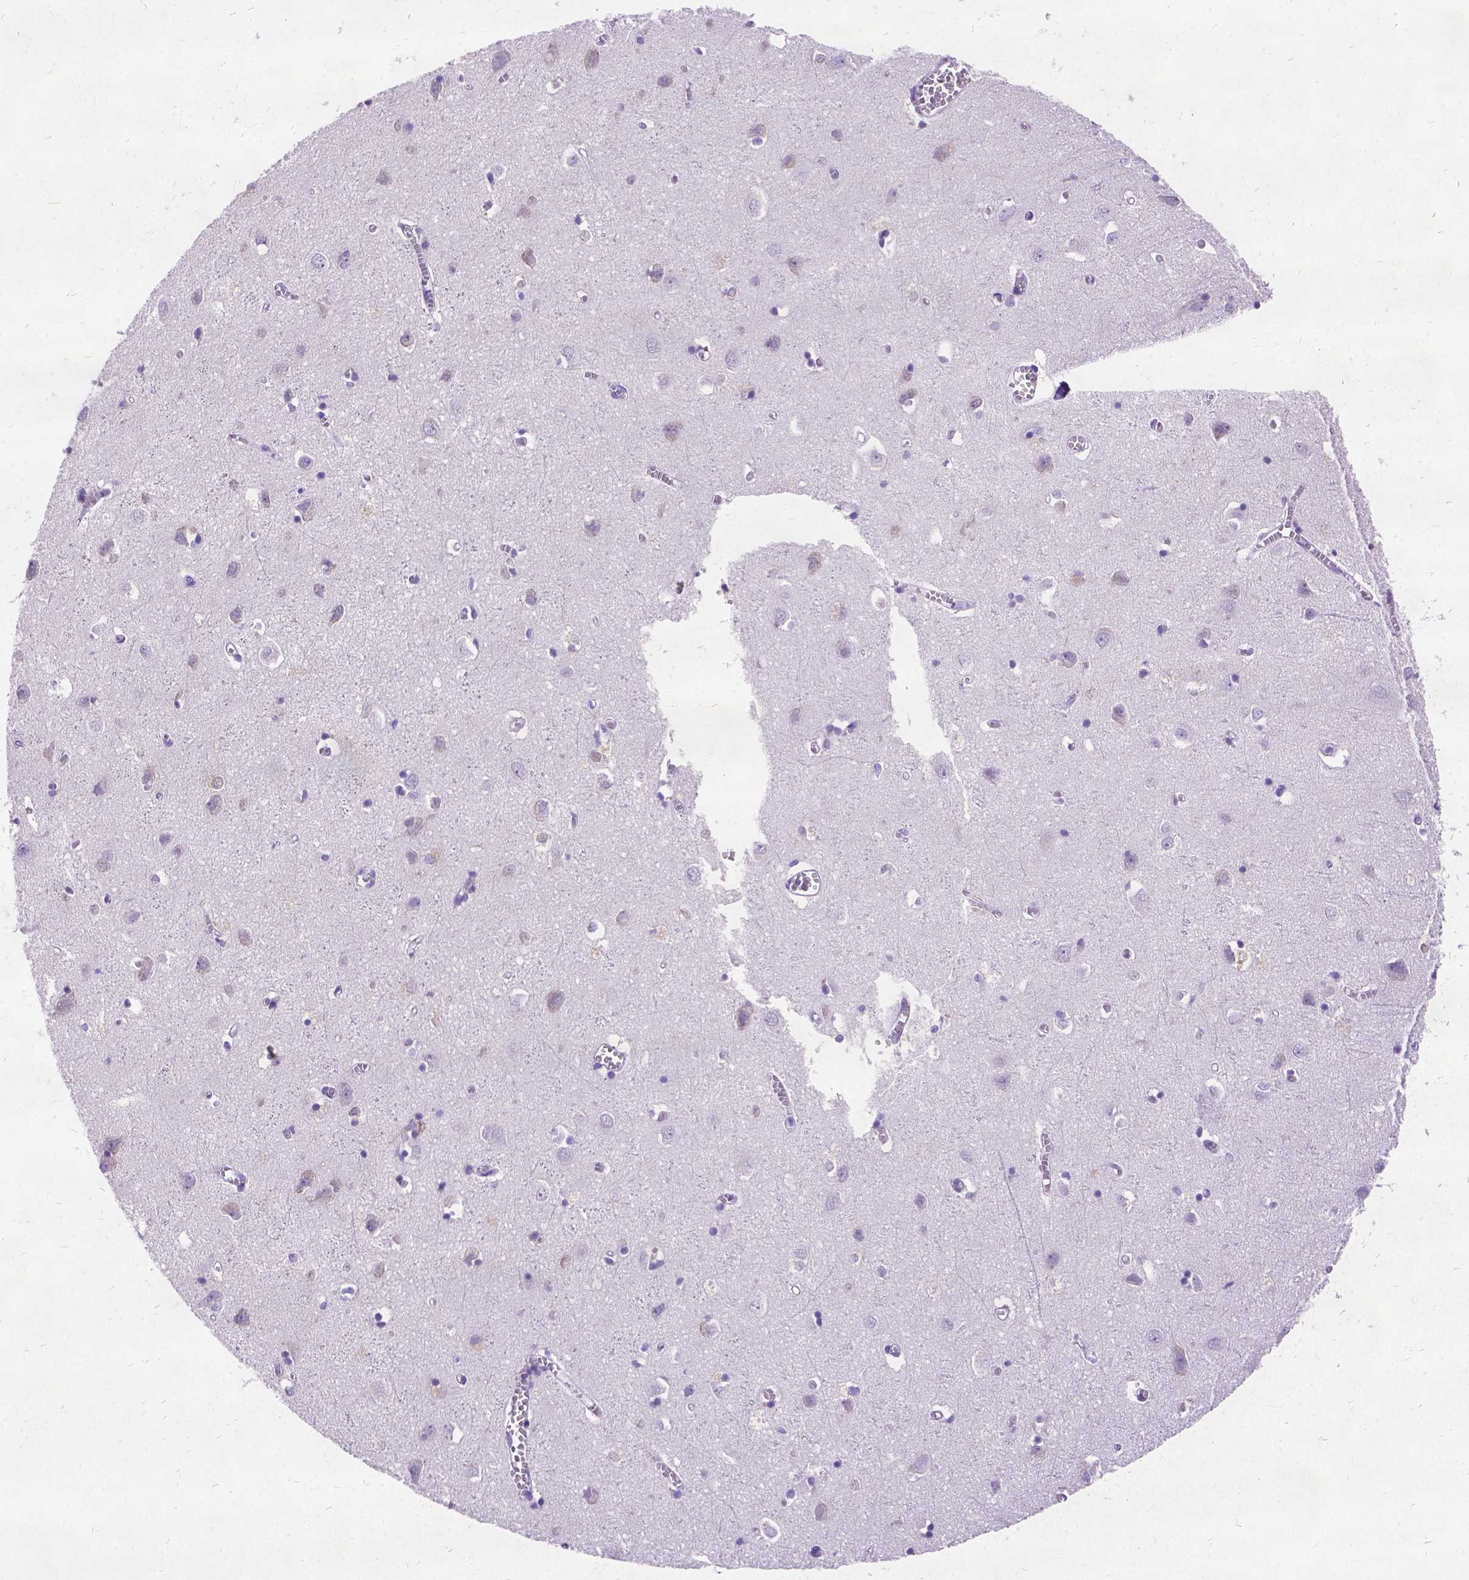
{"staining": {"intensity": "negative", "quantity": "none", "location": "none"}, "tissue": "cerebral cortex", "cell_type": "Endothelial cells", "image_type": "normal", "snomed": [{"axis": "morphology", "description": "Normal tissue, NOS"}, {"axis": "topography", "description": "Cerebral cortex"}], "caption": "Immunohistochemical staining of benign human cerebral cortex exhibits no significant positivity in endothelial cells. (Stains: DAB (3,3'-diaminobenzidine) IHC with hematoxylin counter stain, Microscopy: brightfield microscopy at high magnification).", "gene": "NEUROD4", "patient": {"sex": "male", "age": 70}}